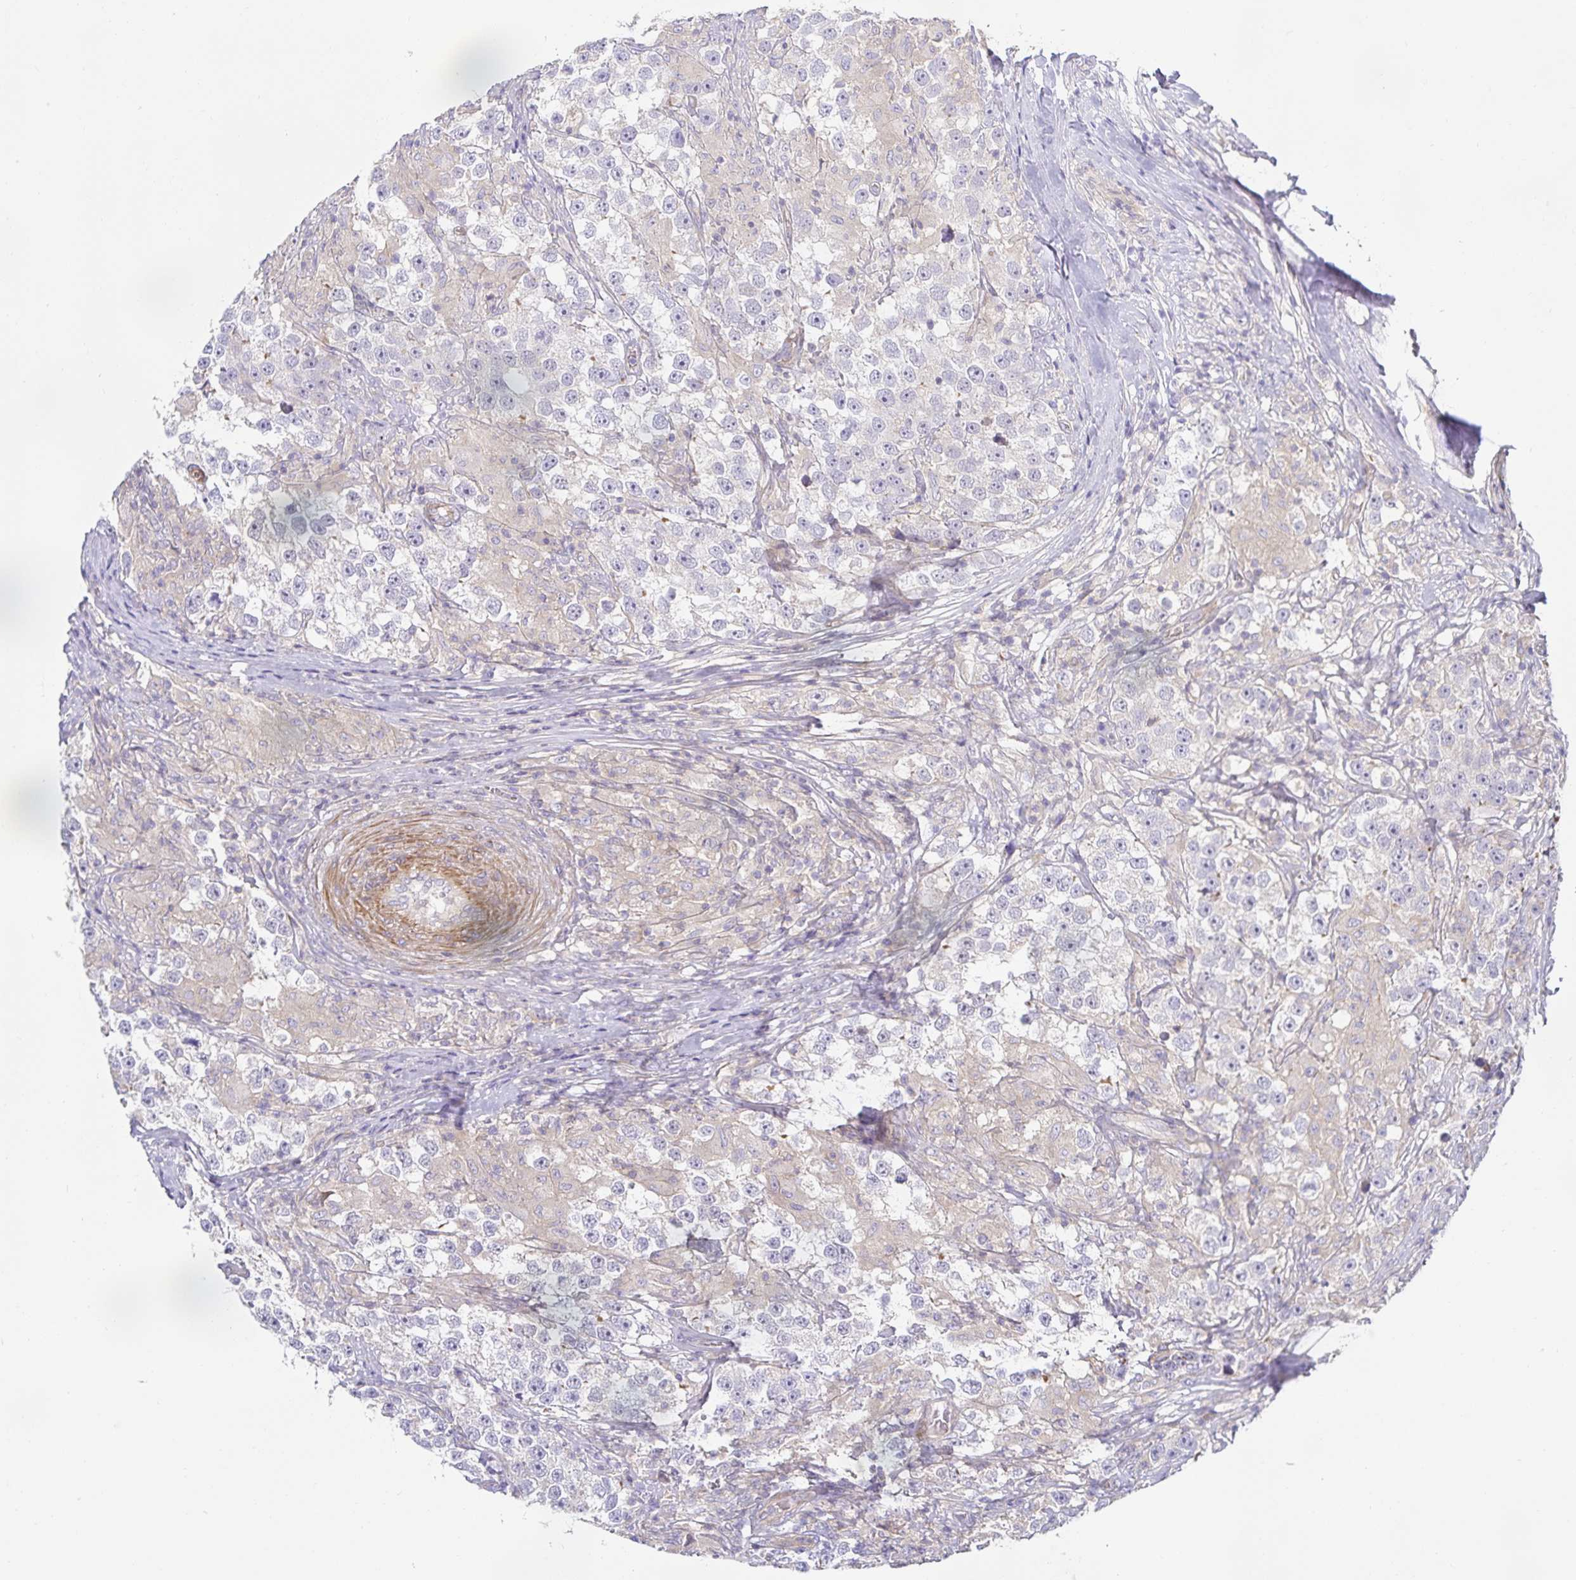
{"staining": {"intensity": "negative", "quantity": "none", "location": "none"}, "tissue": "testis cancer", "cell_type": "Tumor cells", "image_type": "cancer", "snomed": [{"axis": "morphology", "description": "Seminoma, NOS"}, {"axis": "topography", "description": "Testis"}], "caption": "Micrograph shows no protein staining in tumor cells of testis cancer (seminoma) tissue. (Brightfield microscopy of DAB (3,3'-diaminobenzidine) immunohistochemistry at high magnification).", "gene": "METTL22", "patient": {"sex": "male", "age": 46}}